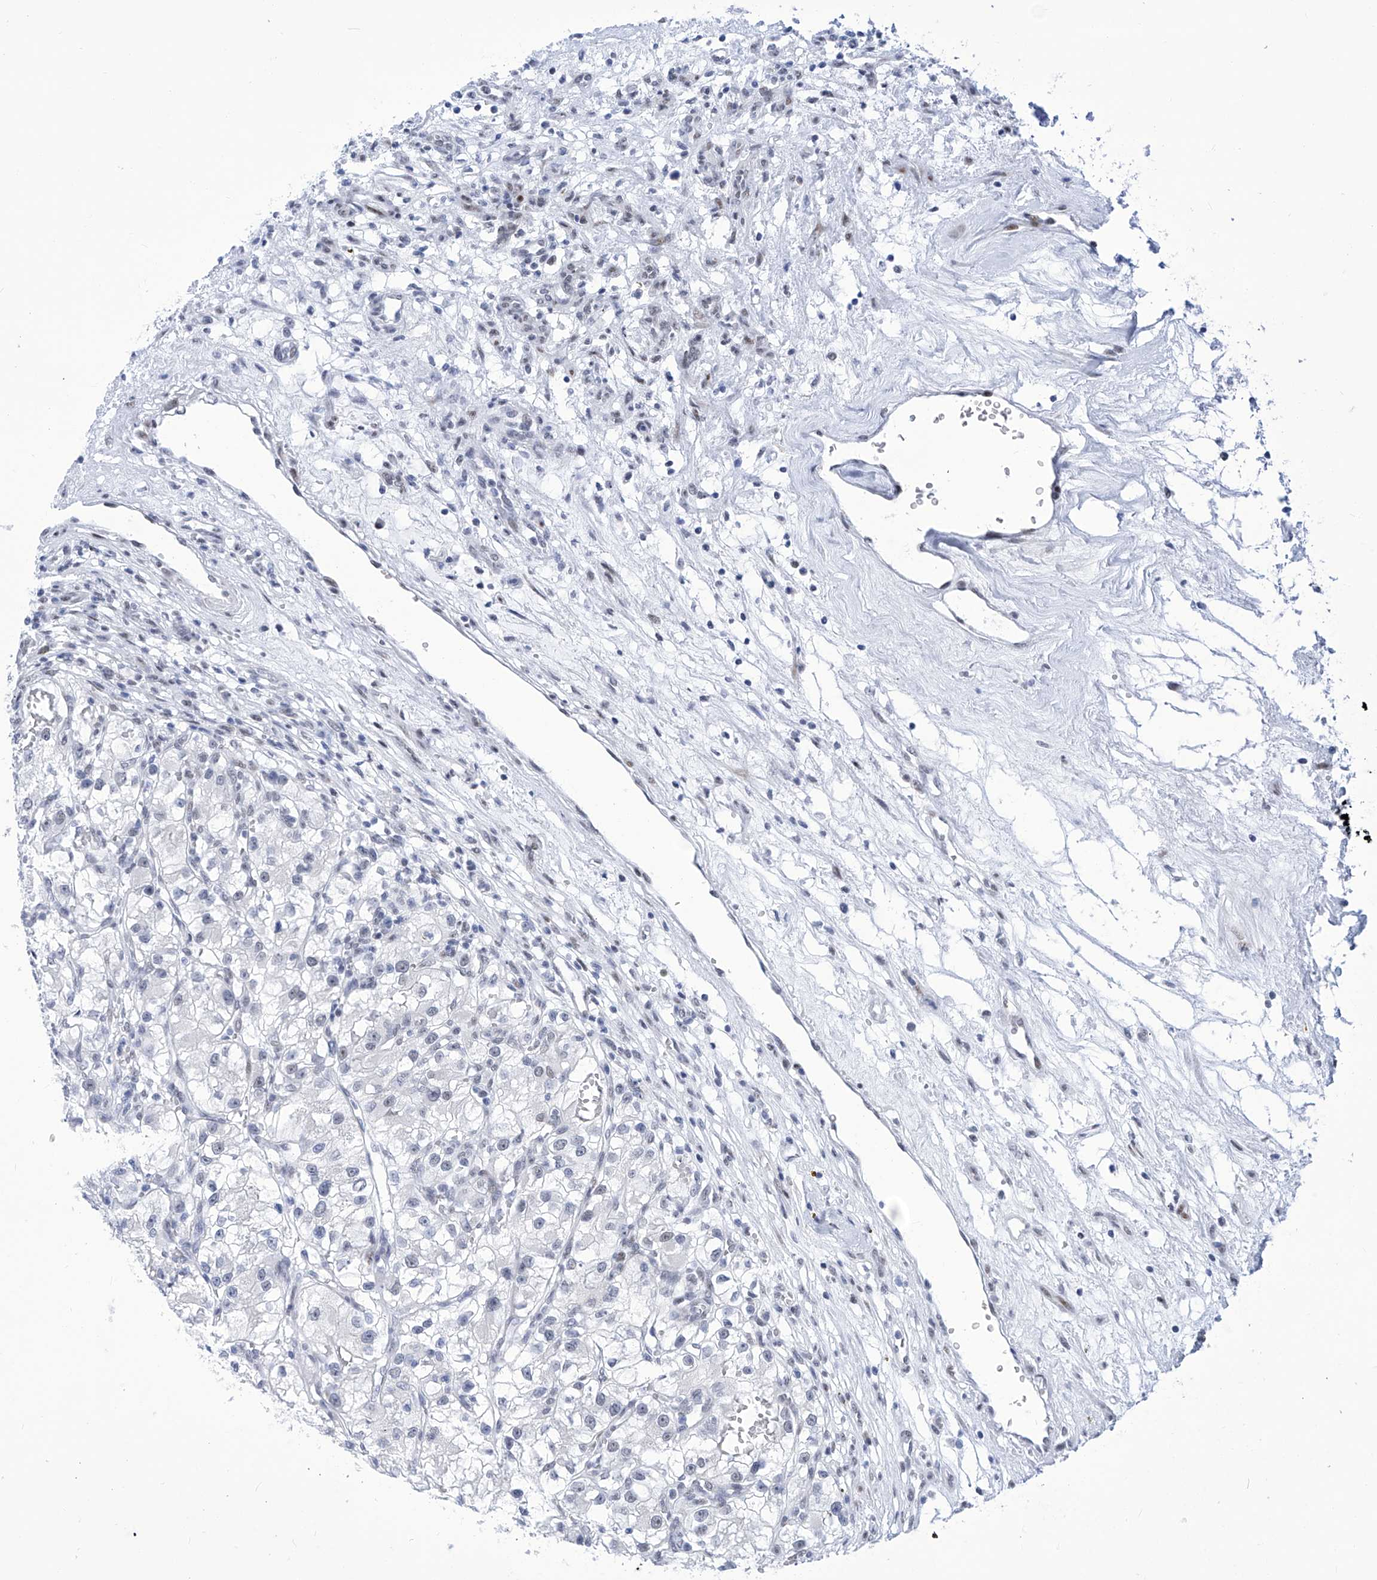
{"staining": {"intensity": "negative", "quantity": "none", "location": "none"}, "tissue": "renal cancer", "cell_type": "Tumor cells", "image_type": "cancer", "snomed": [{"axis": "morphology", "description": "Adenocarcinoma, NOS"}, {"axis": "topography", "description": "Kidney"}], "caption": "An IHC histopathology image of renal cancer (adenocarcinoma) is shown. There is no staining in tumor cells of renal cancer (adenocarcinoma). The staining is performed using DAB brown chromogen with nuclei counter-stained in using hematoxylin.", "gene": "SART1", "patient": {"sex": "female", "age": 57}}